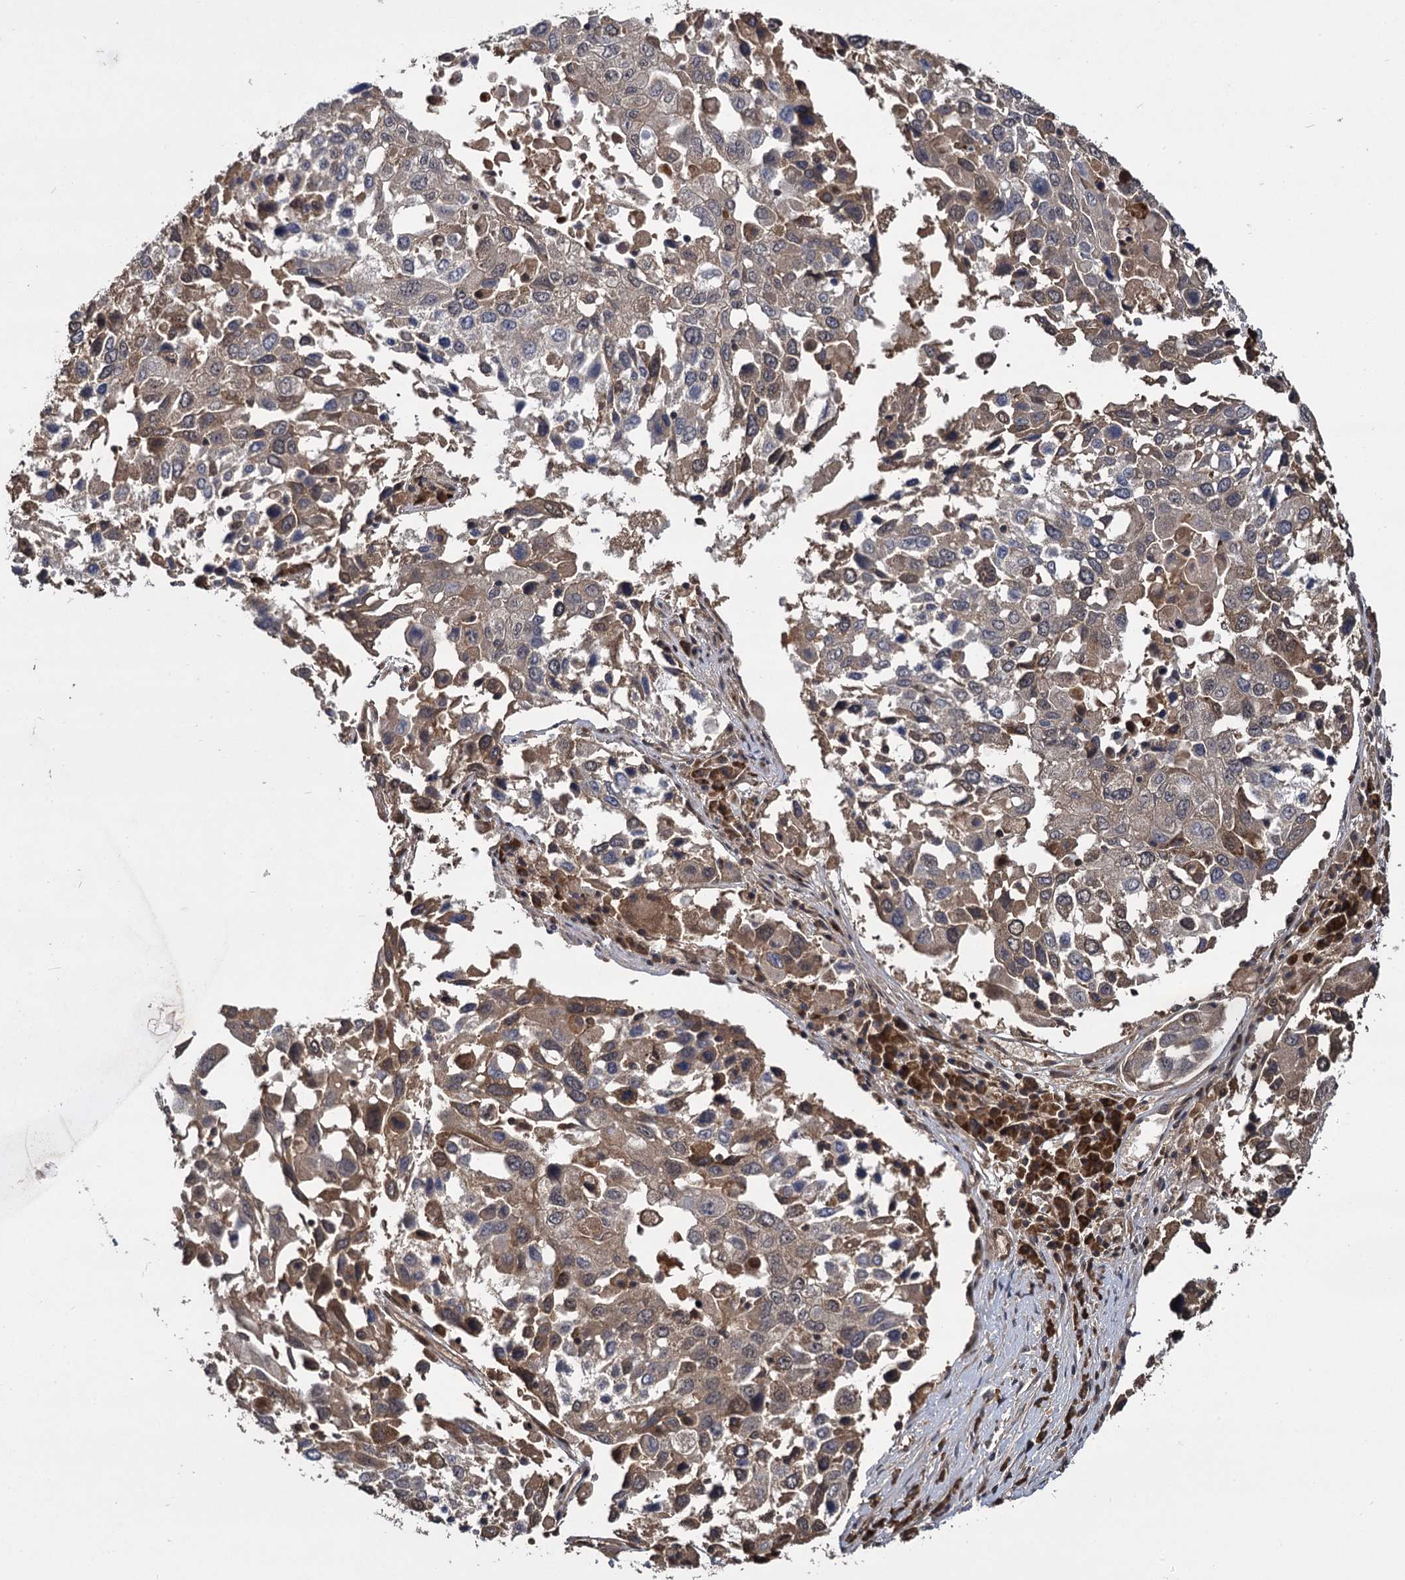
{"staining": {"intensity": "weak", "quantity": "25%-75%", "location": "cytoplasmic/membranous"}, "tissue": "lung cancer", "cell_type": "Tumor cells", "image_type": "cancer", "snomed": [{"axis": "morphology", "description": "Squamous cell carcinoma, NOS"}, {"axis": "topography", "description": "Lung"}], "caption": "High-power microscopy captured an immunohistochemistry (IHC) histopathology image of squamous cell carcinoma (lung), revealing weak cytoplasmic/membranous positivity in approximately 25%-75% of tumor cells.", "gene": "INPPL1", "patient": {"sex": "male", "age": 65}}